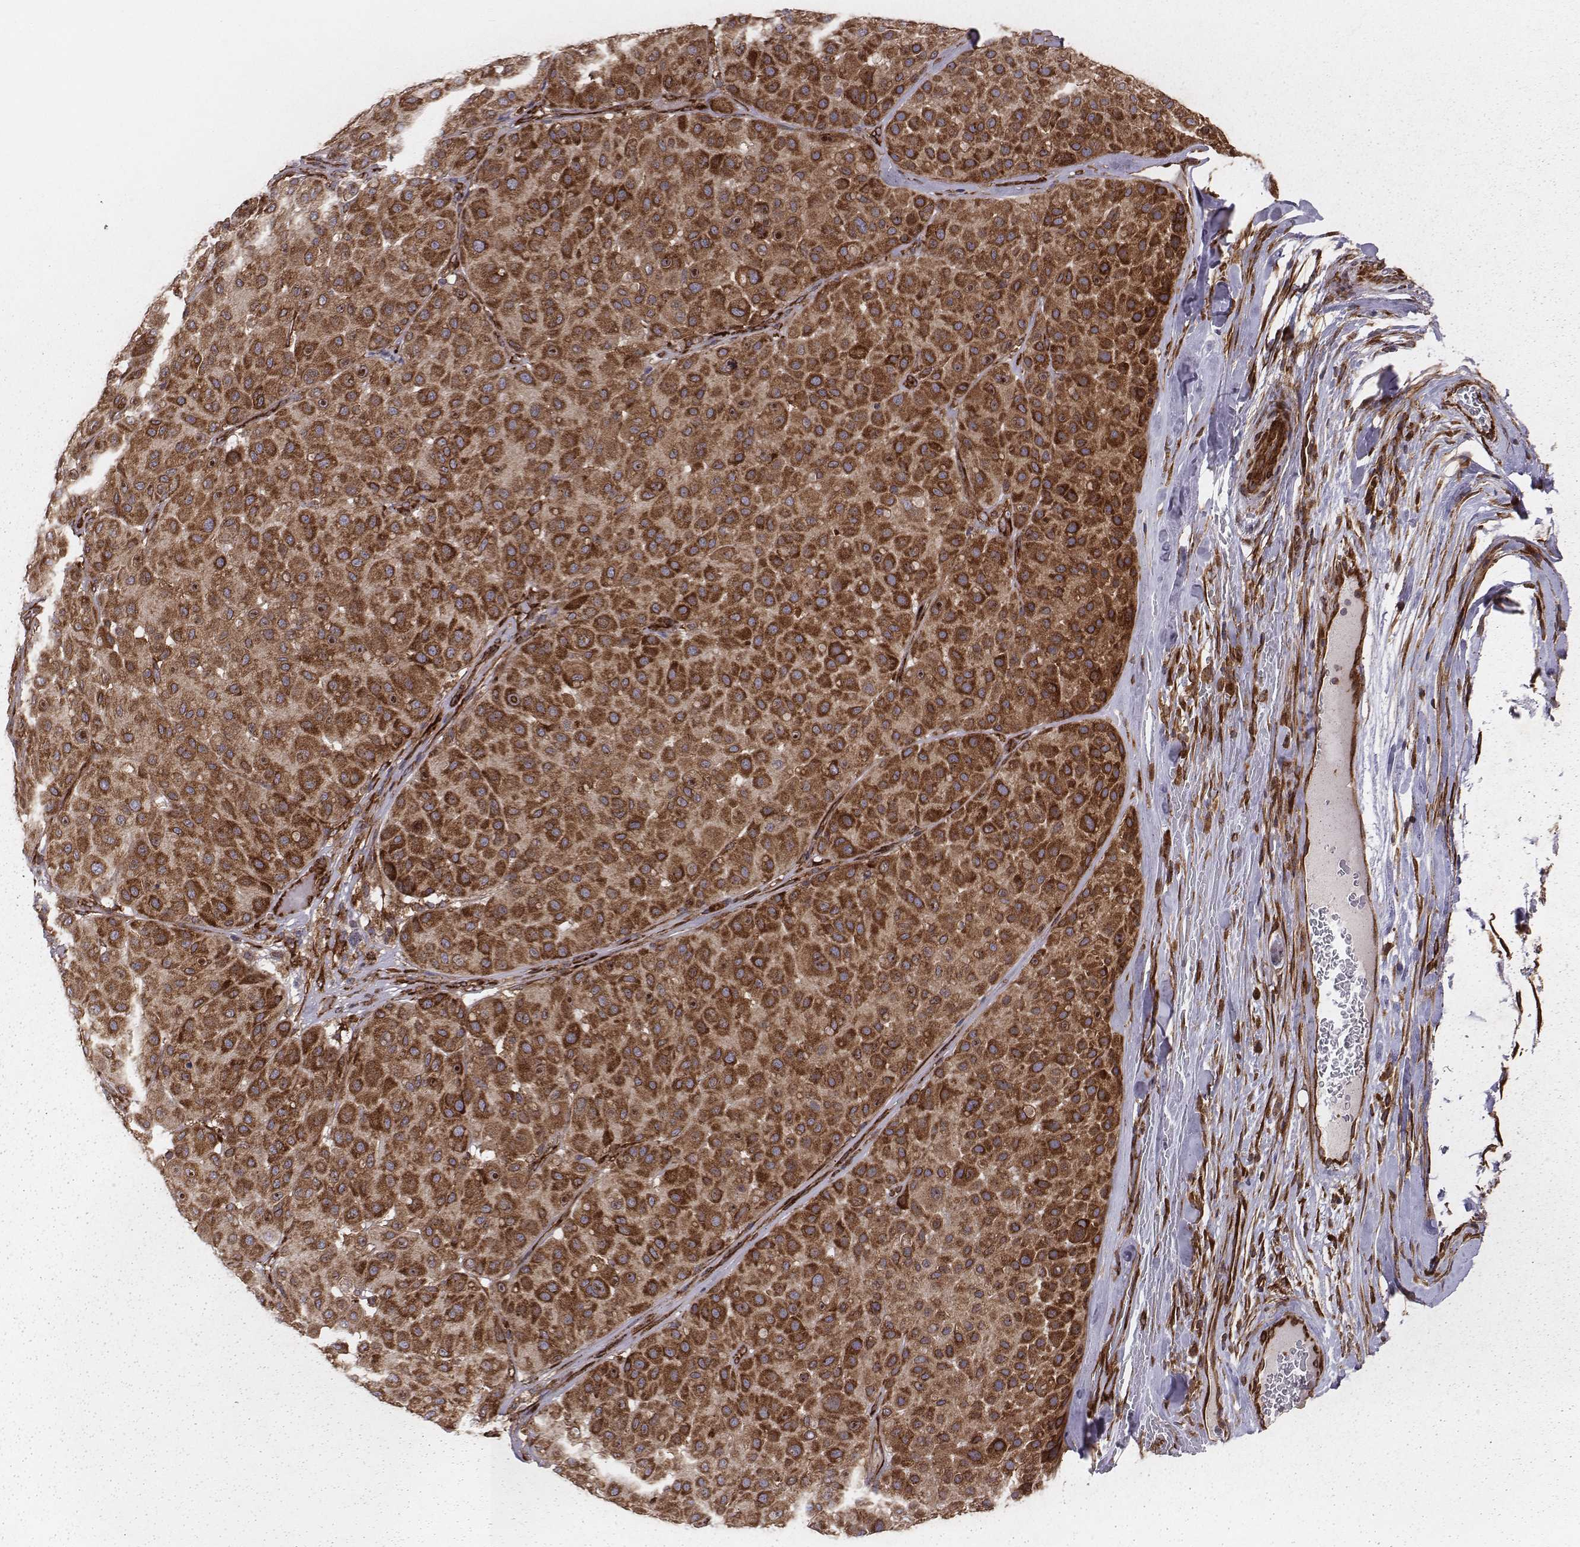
{"staining": {"intensity": "strong", "quantity": ">75%", "location": "cytoplasmic/membranous"}, "tissue": "melanoma", "cell_type": "Tumor cells", "image_type": "cancer", "snomed": [{"axis": "morphology", "description": "Malignant melanoma, Metastatic site"}, {"axis": "topography", "description": "Smooth muscle"}], "caption": "Tumor cells demonstrate strong cytoplasmic/membranous staining in approximately >75% of cells in malignant melanoma (metastatic site).", "gene": "TXLNA", "patient": {"sex": "male", "age": 41}}